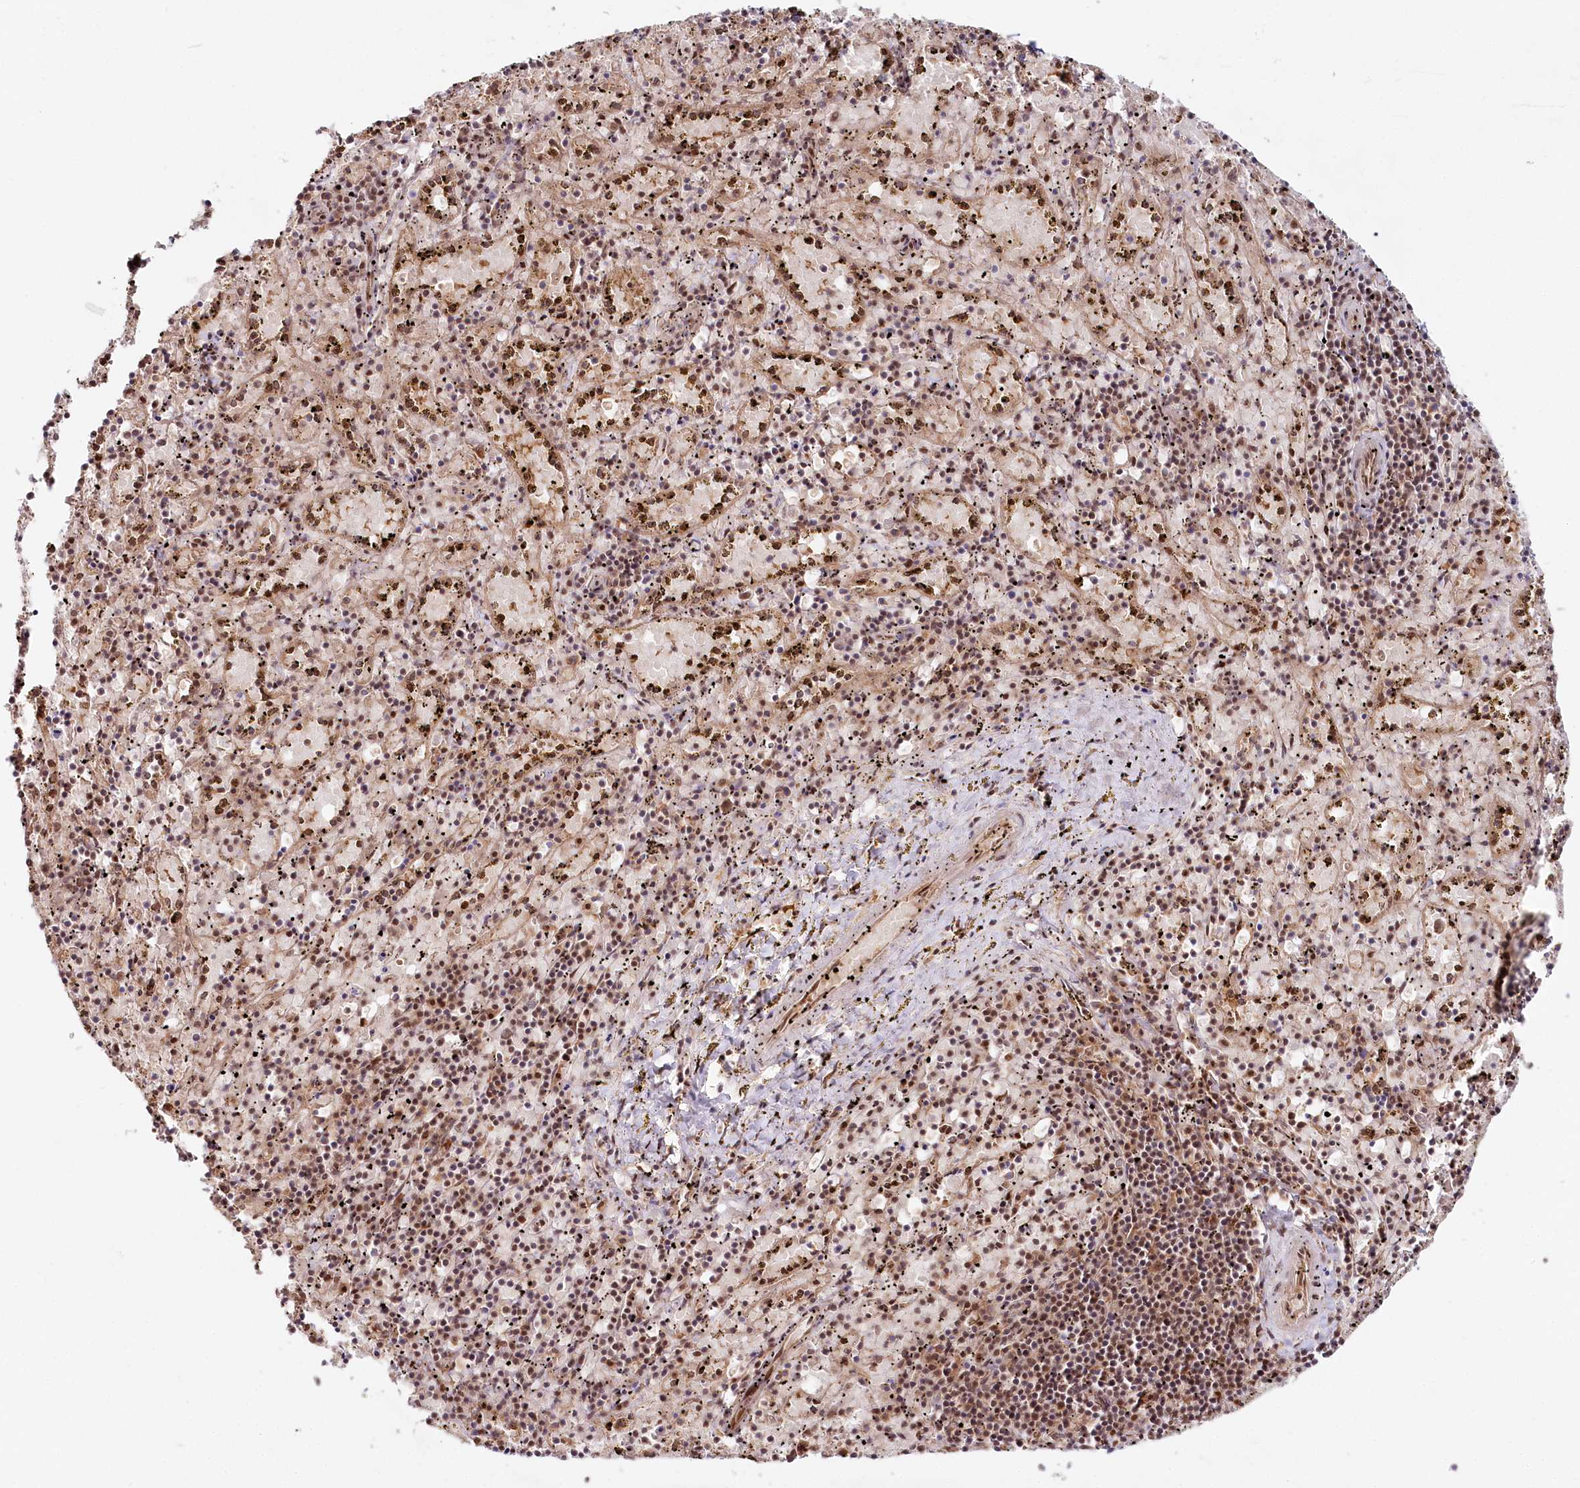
{"staining": {"intensity": "moderate", "quantity": ">75%", "location": "cytoplasmic/membranous,nuclear"}, "tissue": "spleen", "cell_type": "Cells in red pulp", "image_type": "normal", "snomed": [{"axis": "morphology", "description": "Normal tissue, NOS"}, {"axis": "topography", "description": "Spleen"}], "caption": "This is a micrograph of immunohistochemistry staining of normal spleen, which shows moderate expression in the cytoplasmic/membranous,nuclear of cells in red pulp.", "gene": "CCDC65", "patient": {"sex": "male", "age": 11}}